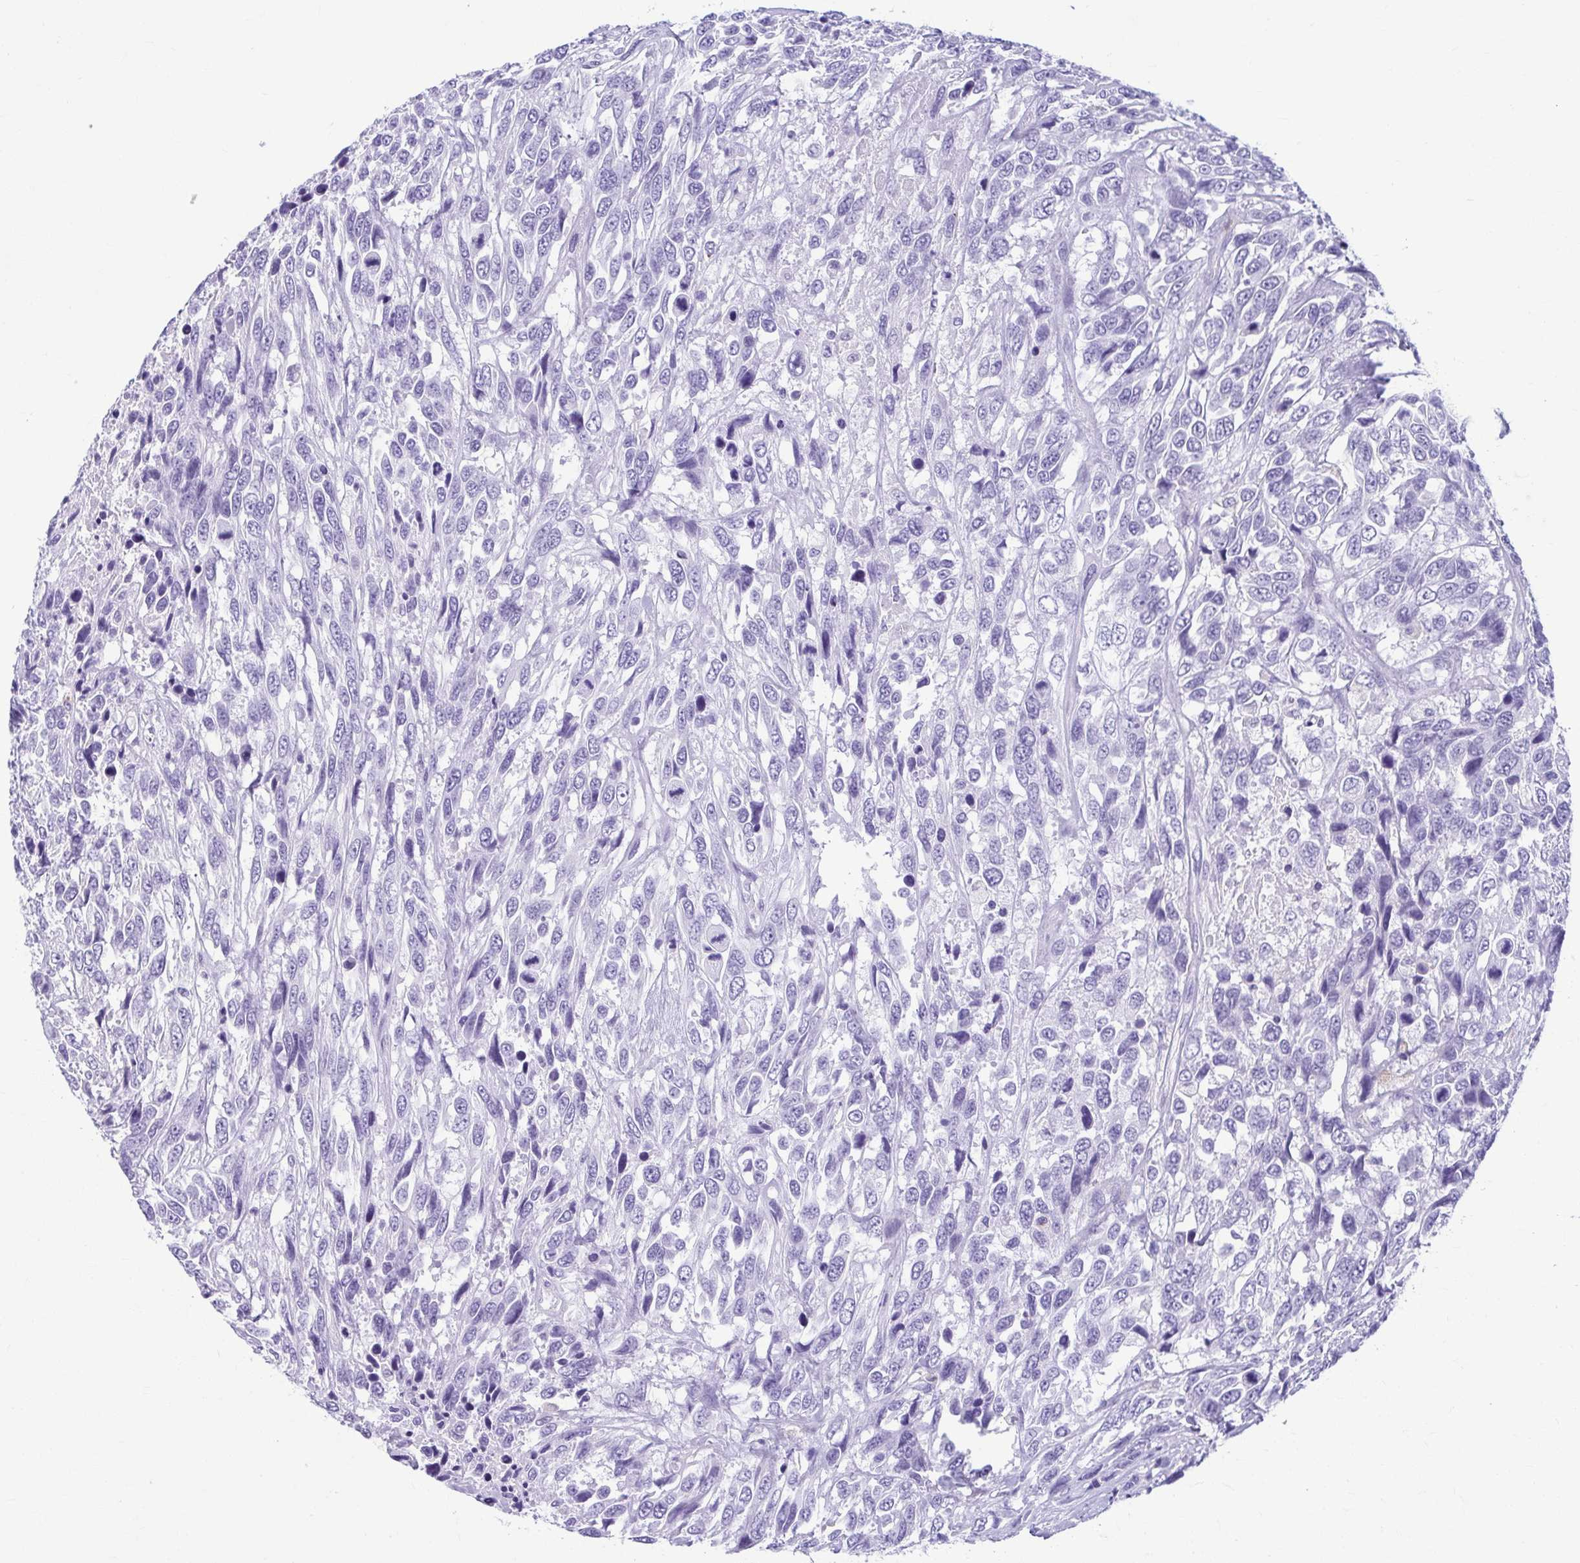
{"staining": {"intensity": "negative", "quantity": "none", "location": "none"}, "tissue": "urothelial cancer", "cell_type": "Tumor cells", "image_type": "cancer", "snomed": [{"axis": "morphology", "description": "Urothelial carcinoma, High grade"}, {"axis": "topography", "description": "Urinary bladder"}], "caption": "Immunohistochemistry image of neoplastic tissue: urothelial cancer stained with DAB demonstrates no significant protein expression in tumor cells. (DAB (3,3'-diaminobenzidine) immunohistochemistry visualized using brightfield microscopy, high magnification).", "gene": "TCEAL3", "patient": {"sex": "female", "age": 70}}